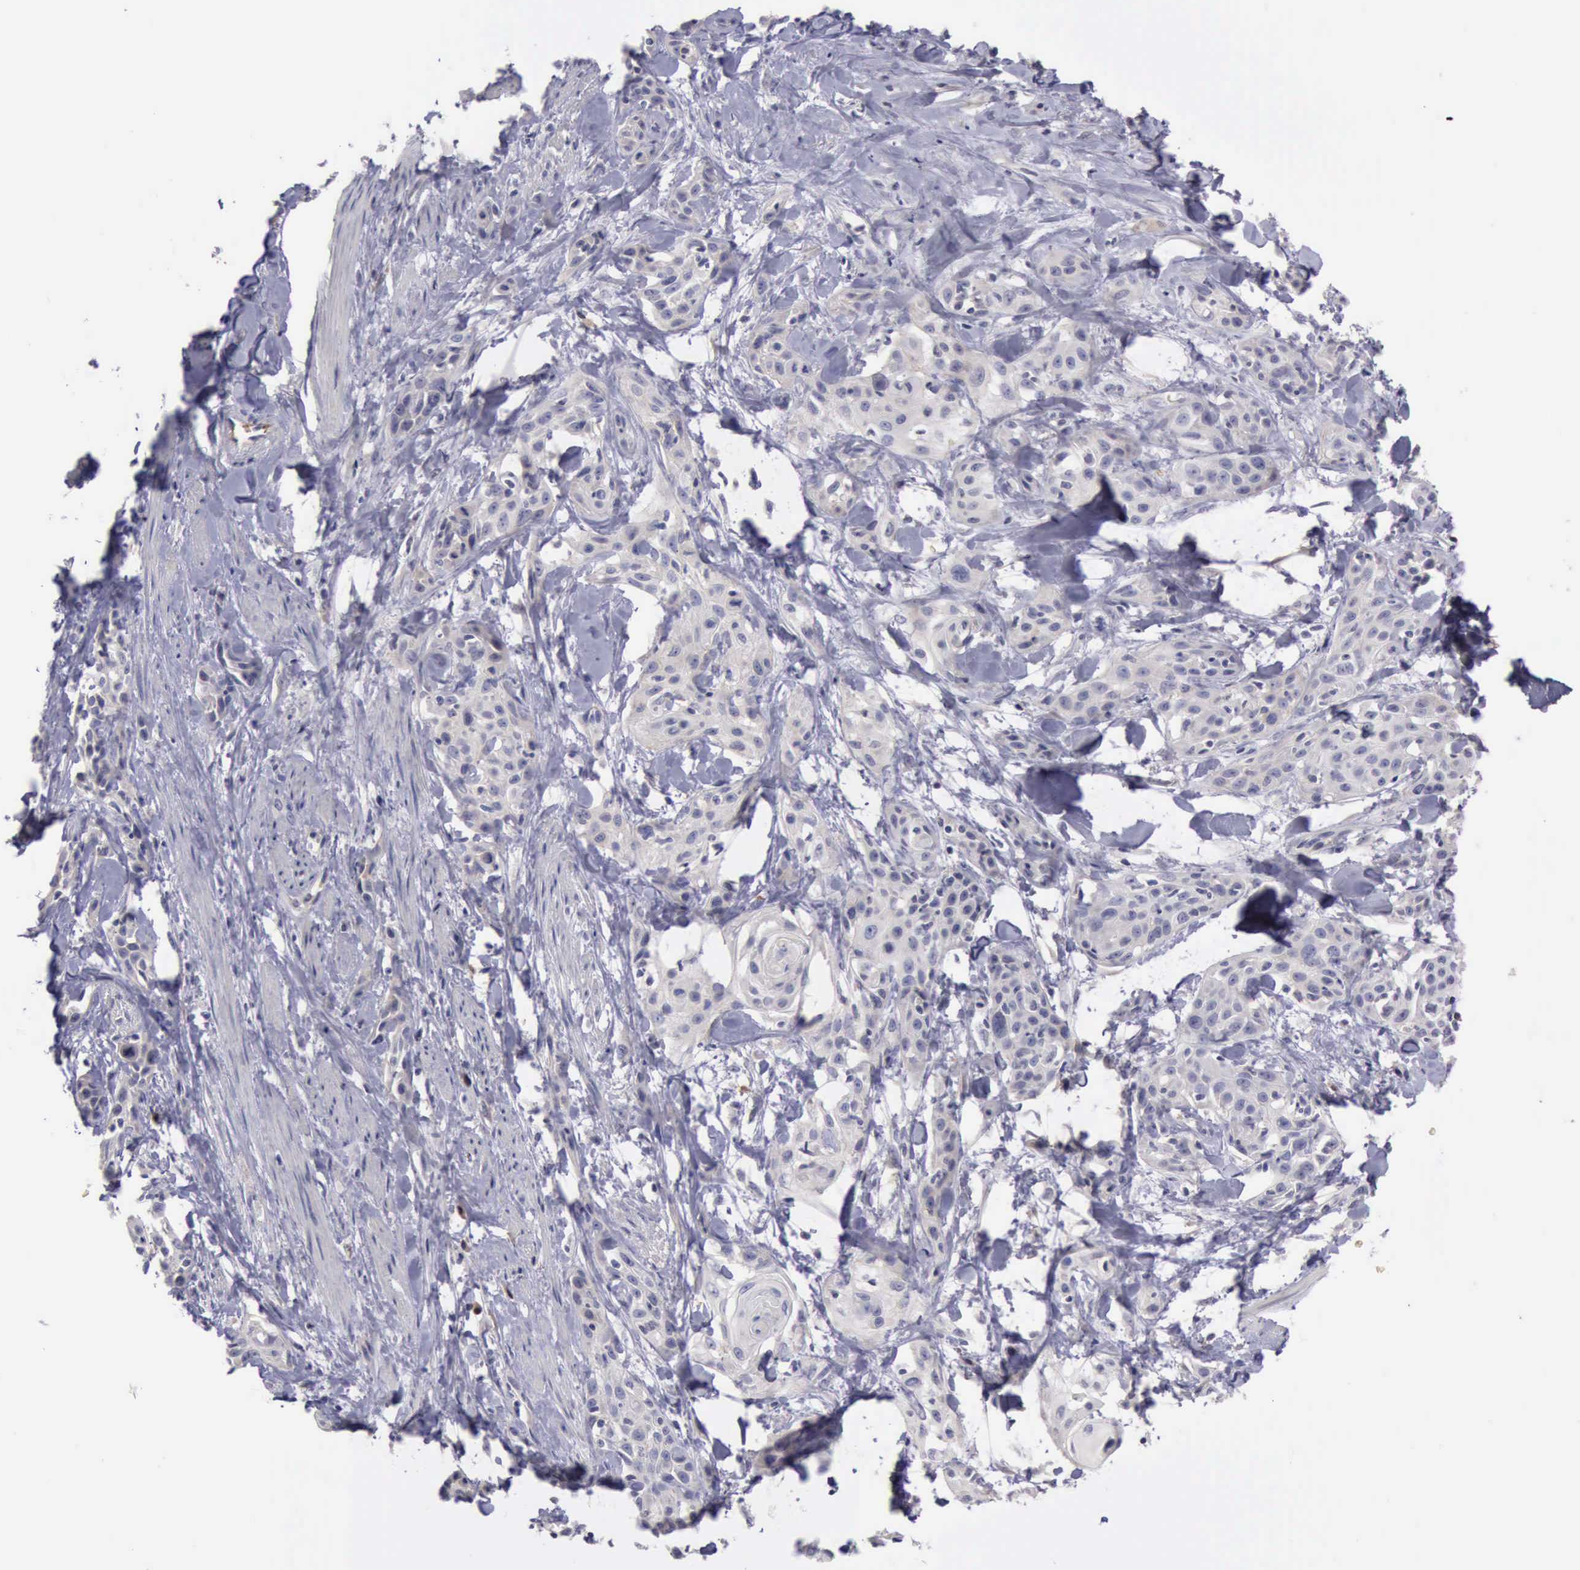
{"staining": {"intensity": "negative", "quantity": "none", "location": "none"}, "tissue": "skin cancer", "cell_type": "Tumor cells", "image_type": "cancer", "snomed": [{"axis": "morphology", "description": "Squamous cell carcinoma, NOS"}, {"axis": "topography", "description": "Skin"}, {"axis": "topography", "description": "Anal"}], "caption": "Immunohistochemistry histopathology image of neoplastic tissue: skin squamous cell carcinoma stained with DAB displays no significant protein expression in tumor cells. (Immunohistochemistry (ihc), brightfield microscopy, high magnification).", "gene": "CEP128", "patient": {"sex": "male", "age": 64}}